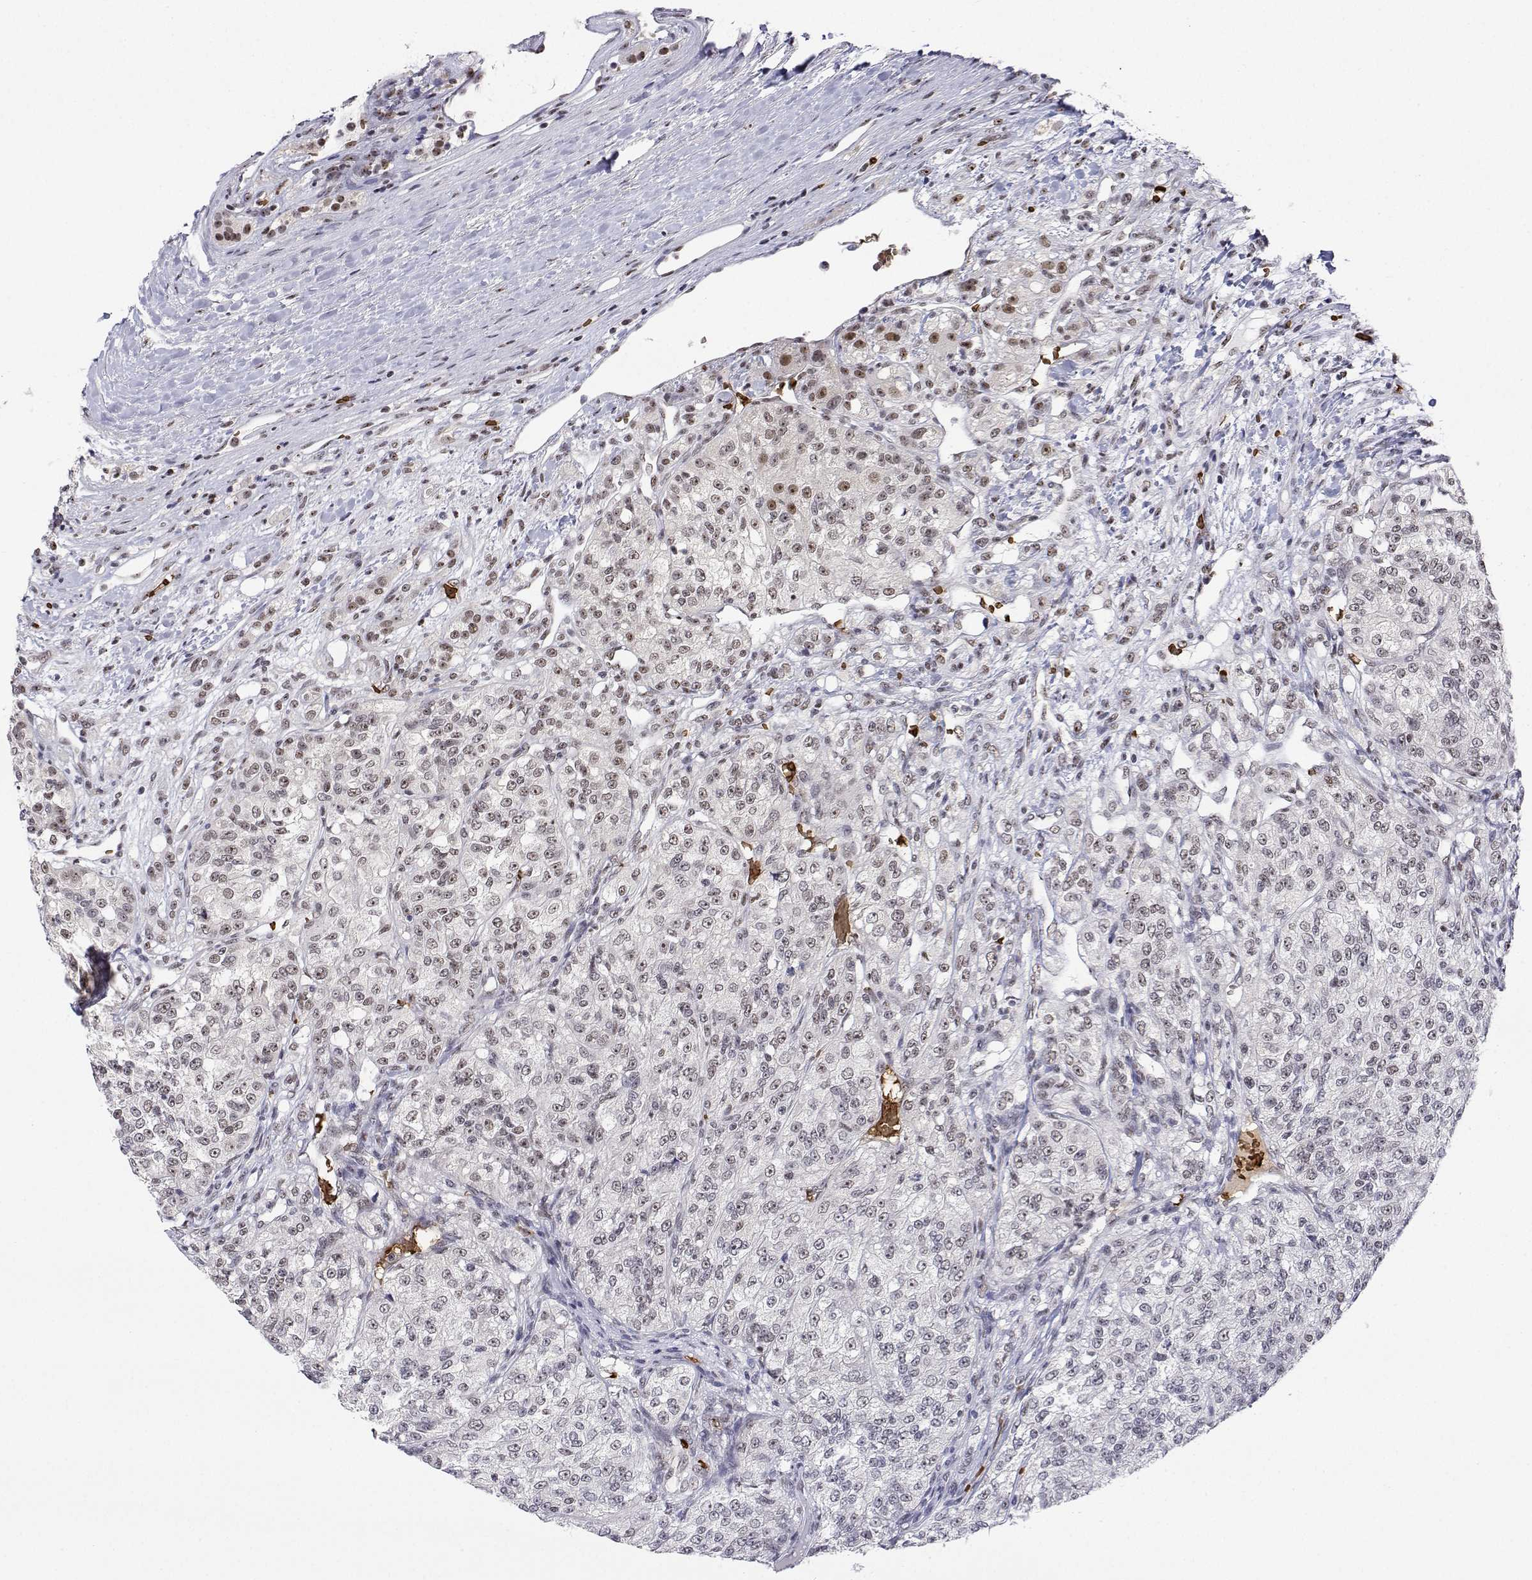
{"staining": {"intensity": "weak", "quantity": "25%-75%", "location": "nuclear"}, "tissue": "renal cancer", "cell_type": "Tumor cells", "image_type": "cancer", "snomed": [{"axis": "morphology", "description": "Adenocarcinoma, NOS"}, {"axis": "topography", "description": "Kidney"}], "caption": "High-power microscopy captured an immunohistochemistry (IHC) image of adenocarcinoma (renal), revealing weak nuclear positivity in about 25%-75% of tumor cells.", "gene": "ADAR", "patient": {"sex": "female", "age": 63}}